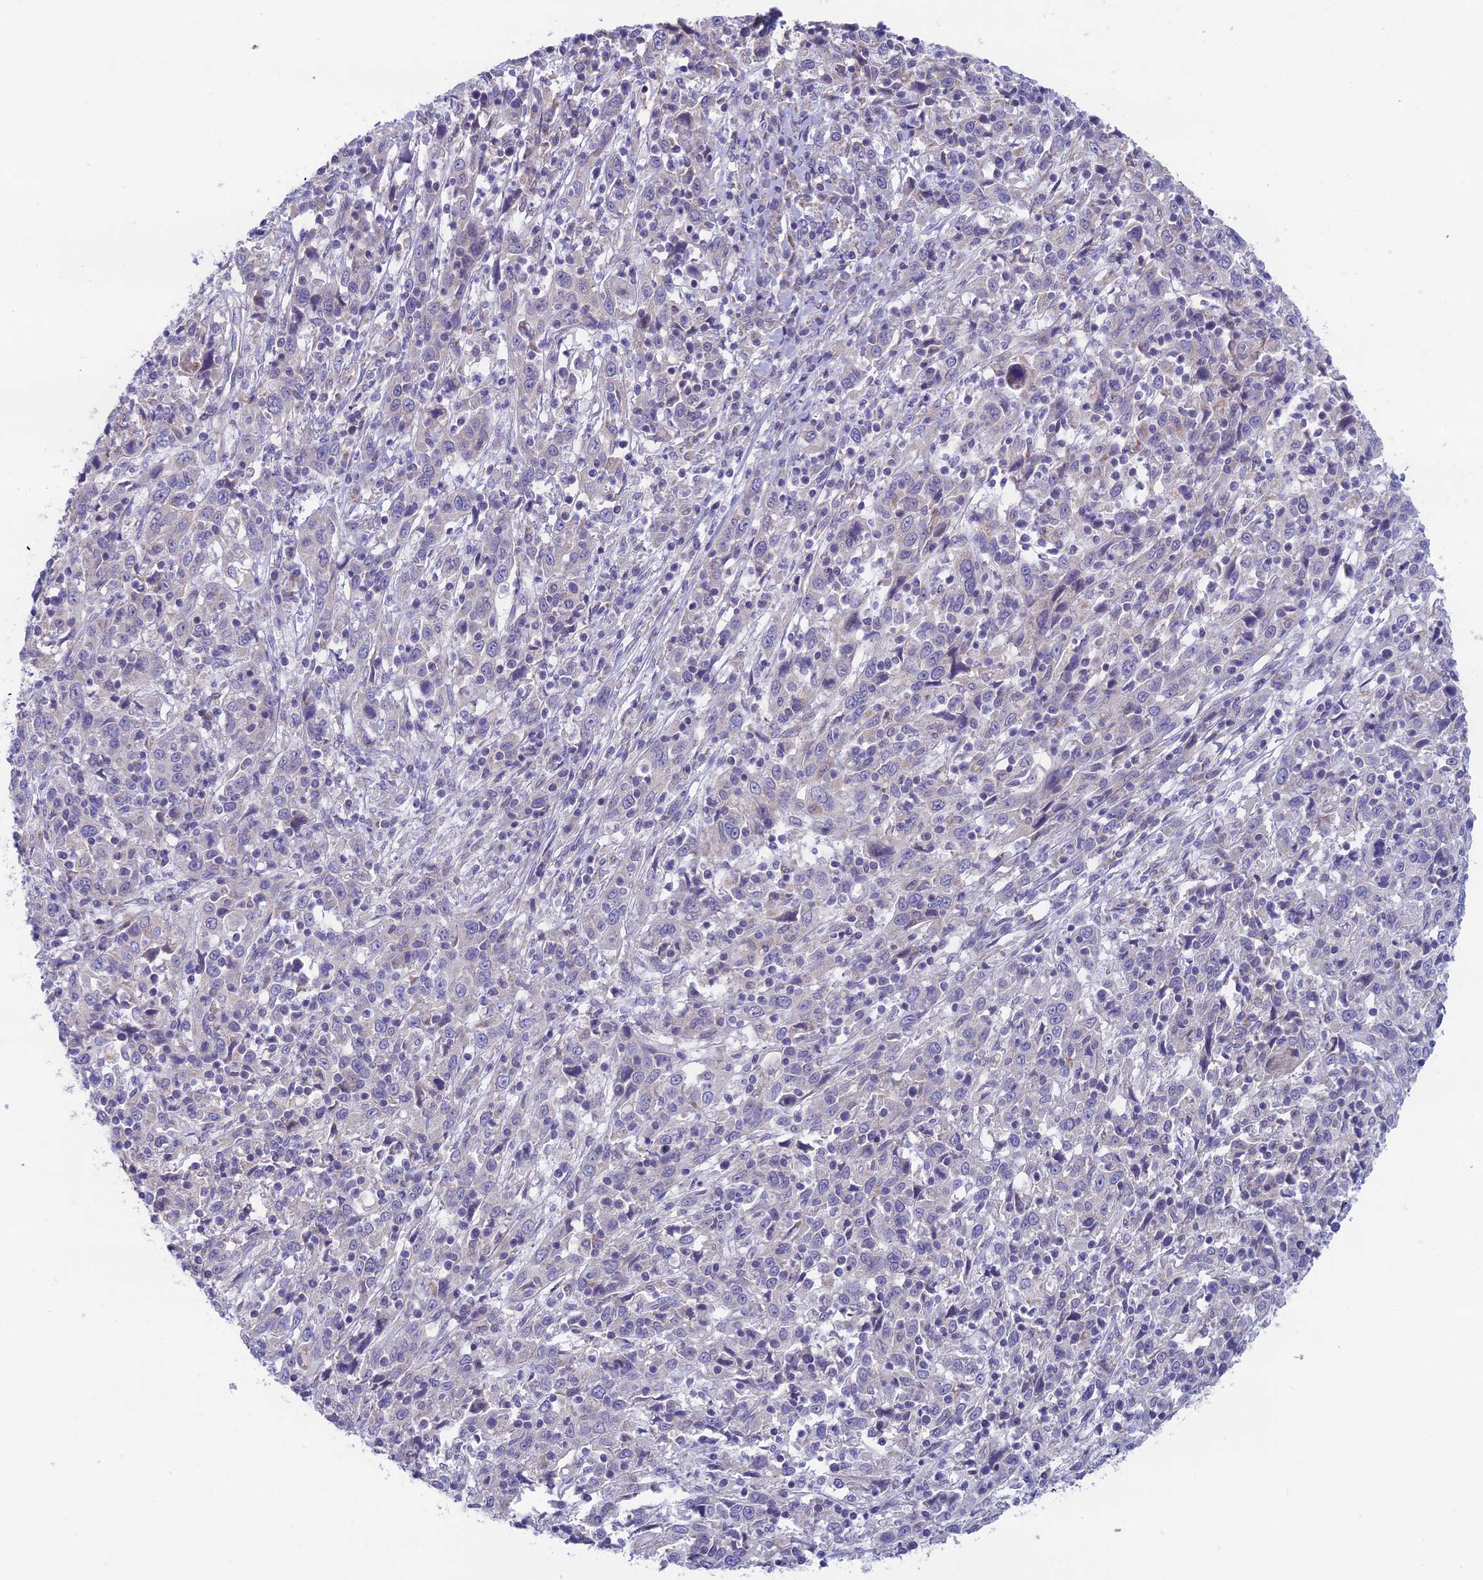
{"staining": {"intensity": "negative", "quantity": "none", "location": "none"}, "tissue": "cervical cancer", "cell_type": "Tumor cells", "image_type": "cancer", "snomed": [{"axis": "morphology", "description": "Squamous cell carcinoma, NOS"}, {"axis": "topography", "description": "Cervix"}], "caption": "Human cervical cancer stained for a protein using immunohistochemistry (IHC) exhibits no expression in tumor cells.", "gene": "PLAC9", "patient": {"sex": "female", "age": 46}}